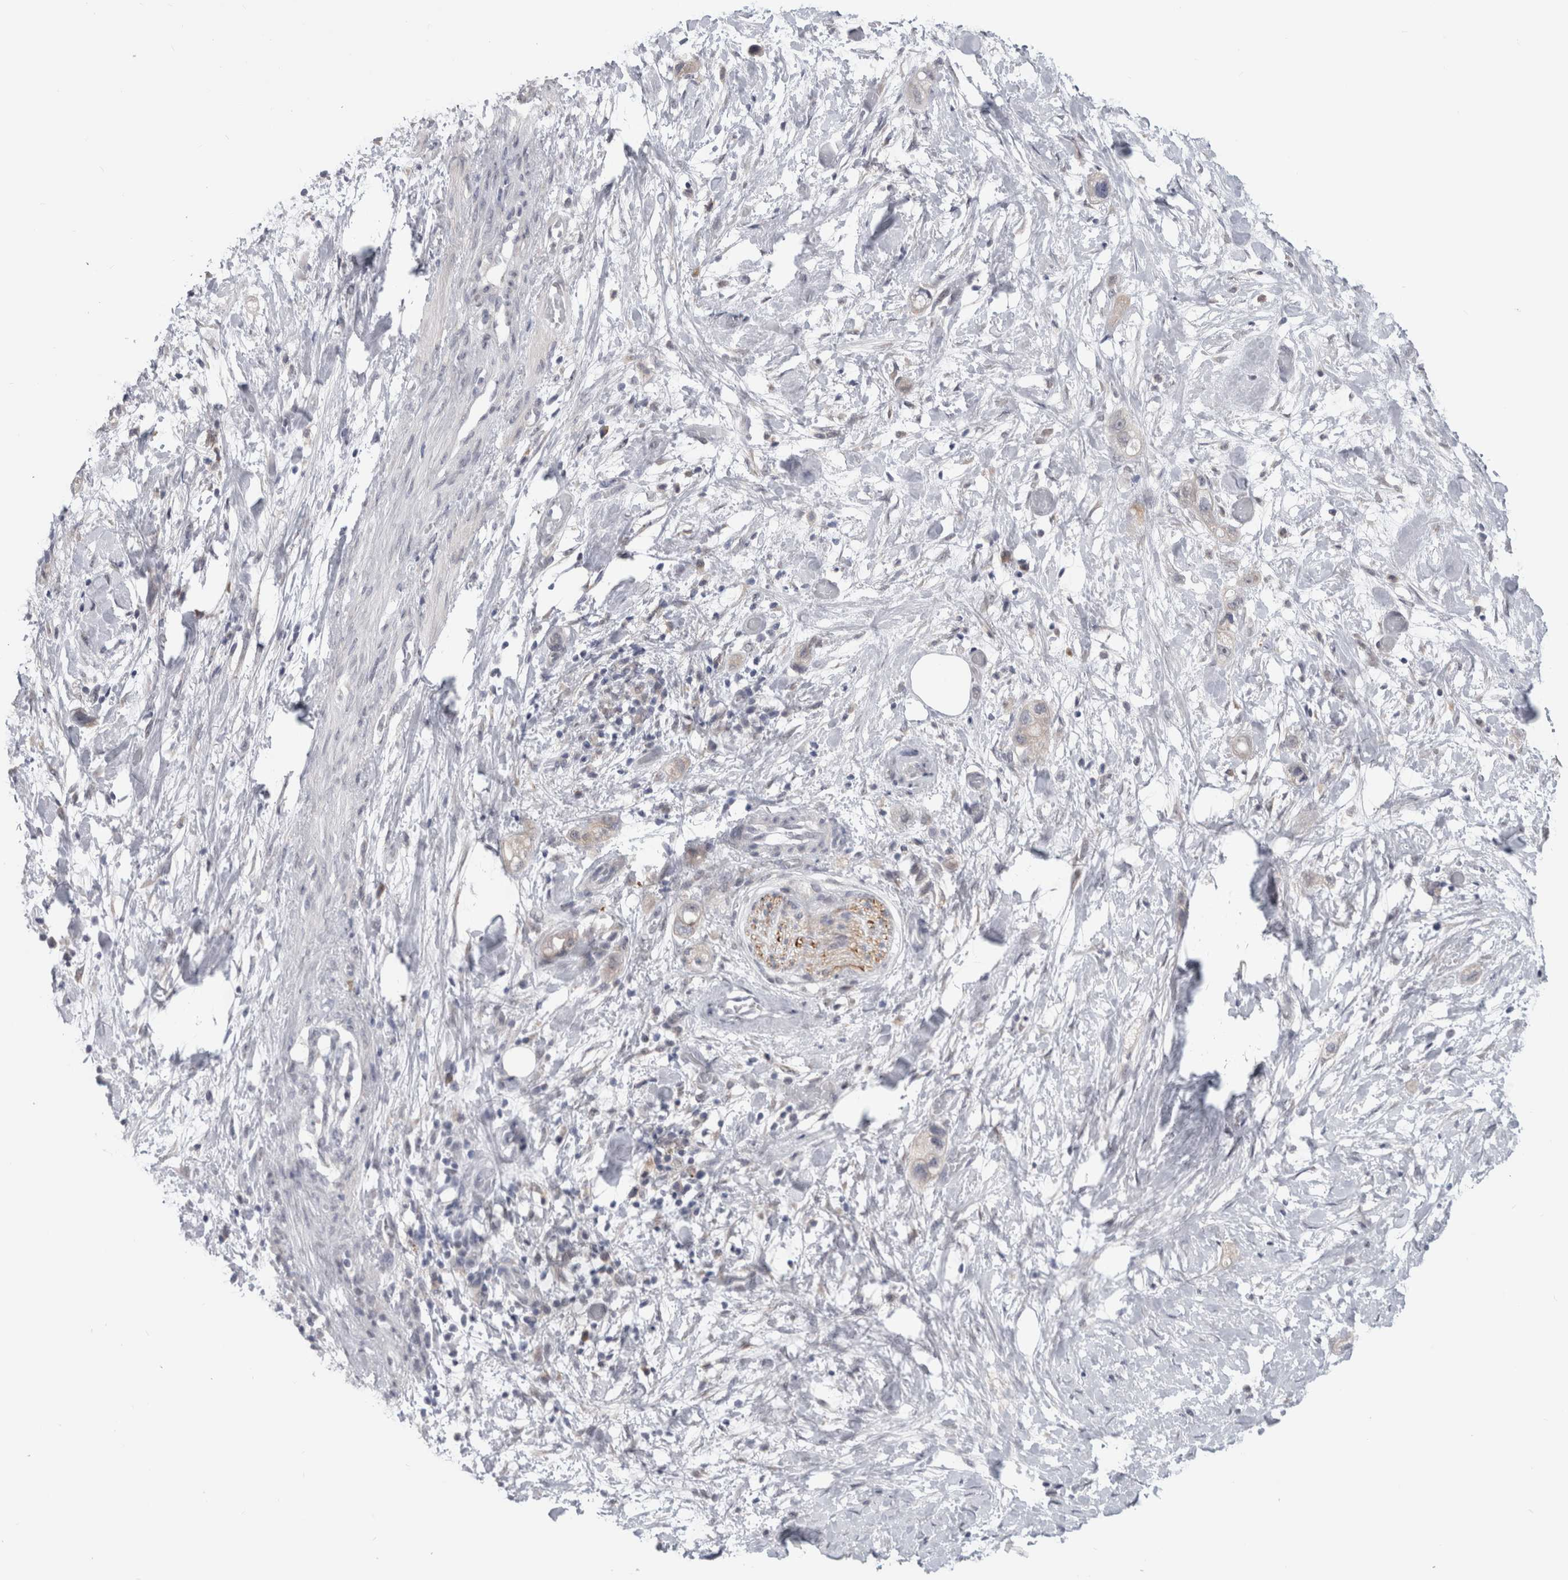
{"staining": {"intensity": "negative", "quantity": "none", "location": "none"}, "tissue": "stomach cancer", "cell_type": "Tumor cells", "image_type": "cancer", "snomed": [{"axis": "morphology", "description": "Adenocarcinoma, NOS"}, {"axis": "topography", "description": "Stomach"}, {"axis": "topography", "description": "Stomach, lower"}], "caption": "Micrograph shows no protein staining in tumor cells of stomach cancer (adenocarcinoma) tissue.", "gene": "TMEM242", "patient": {"sex": "female", "age": 48}}